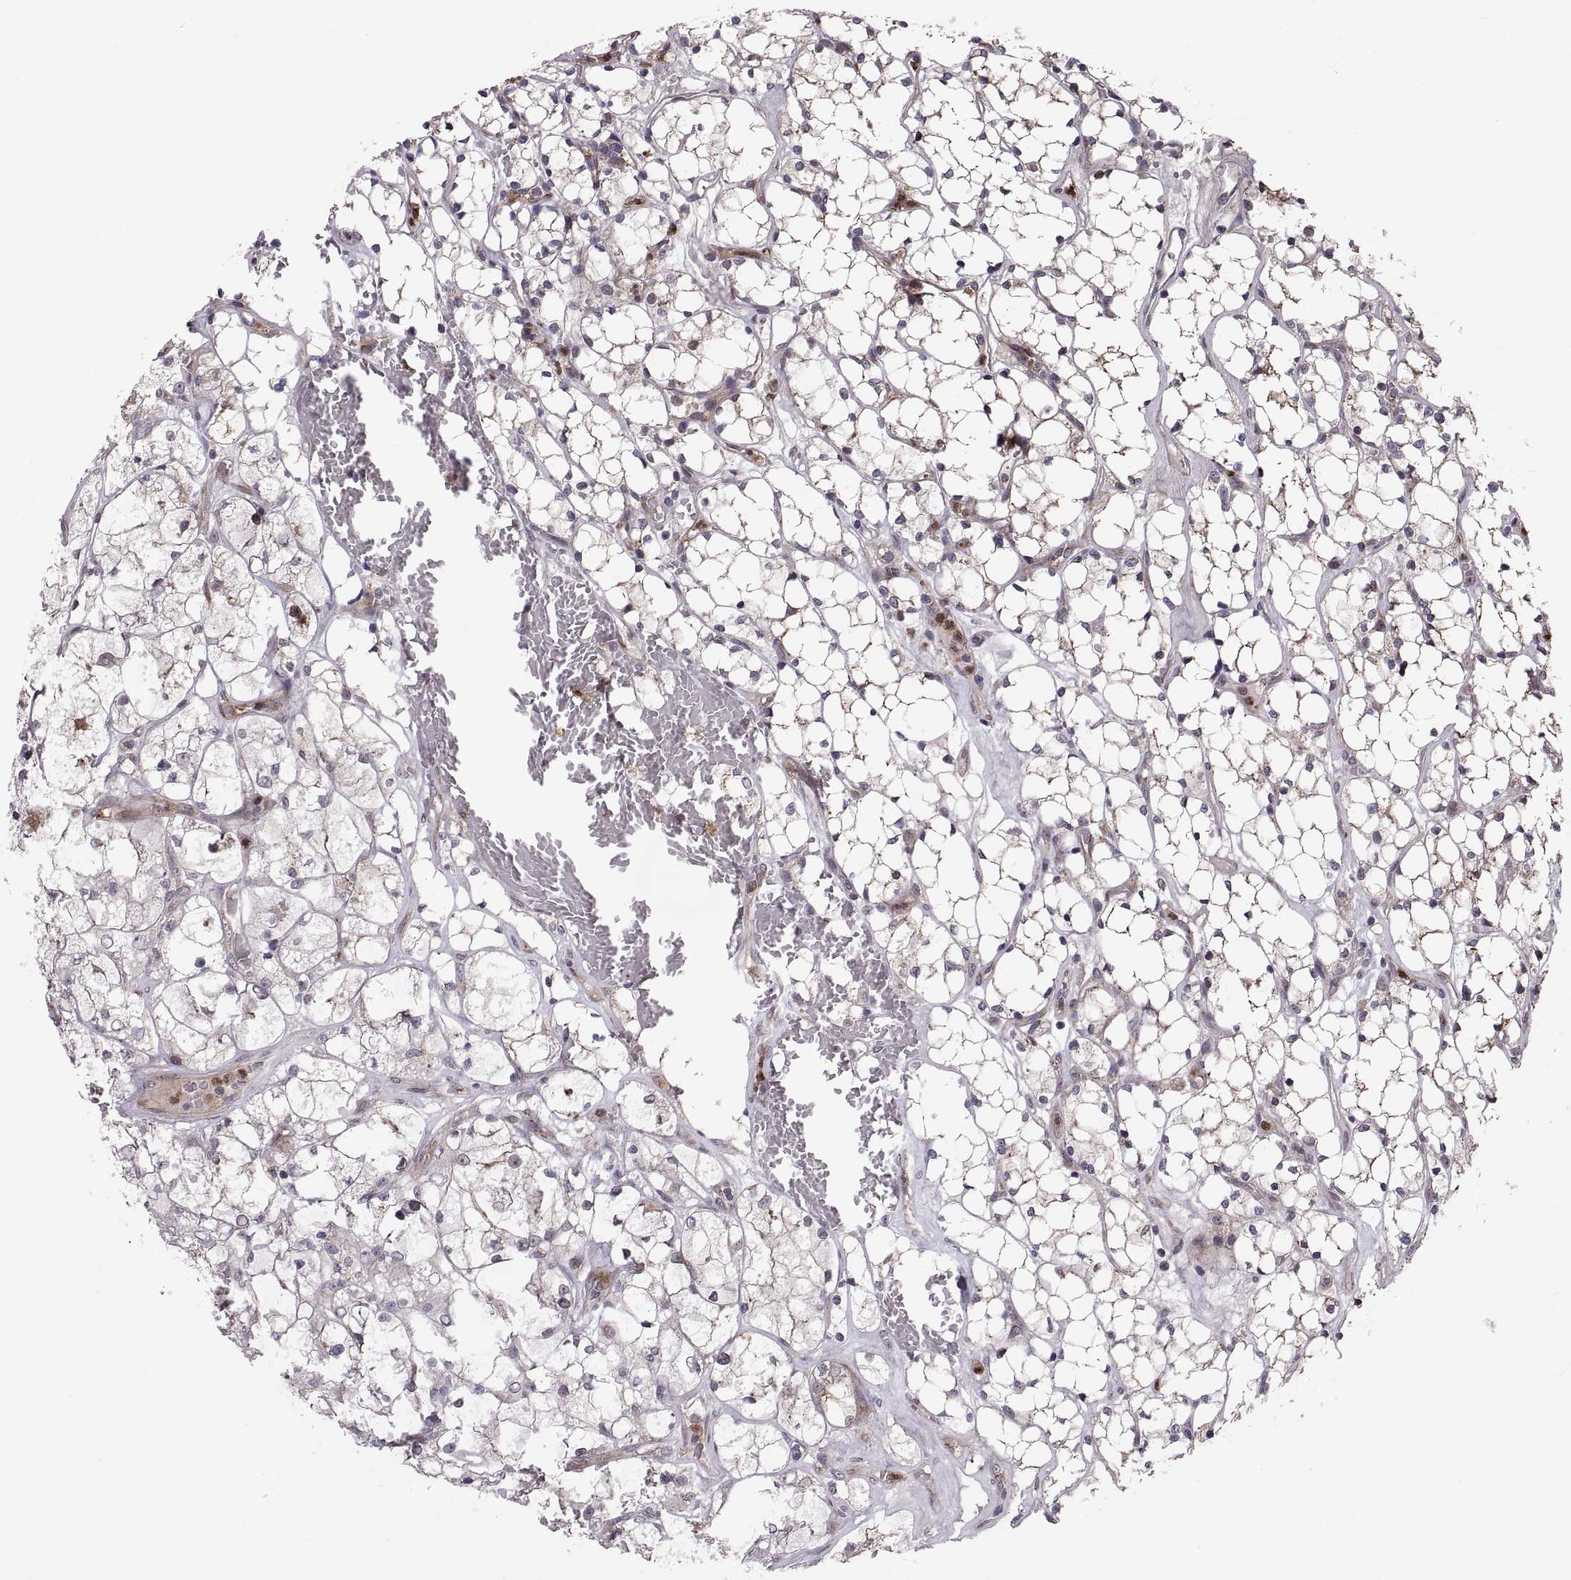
{"staining": {"intensity": "weak", "quantity": "25%-75%", "location": "cytoplasmic/membranous"}, "tissue": "renal cancer", "cell_type": "Tumor cells", "image_type": "cancer", "snomed": [{"axis": "morphology", "description": "Adenocarcinoma, NOS"}, {"axis": "topography", "description": "Kidney"}], "caption": "There is low levels of weak cytoplasmic/membranous staining in tumor cells of renal adenocarcinoma, as demonstrated by immunohistochemical staining (brown color).", "gene": "TESC", "patient": {"sex": "female", "age": 69}}